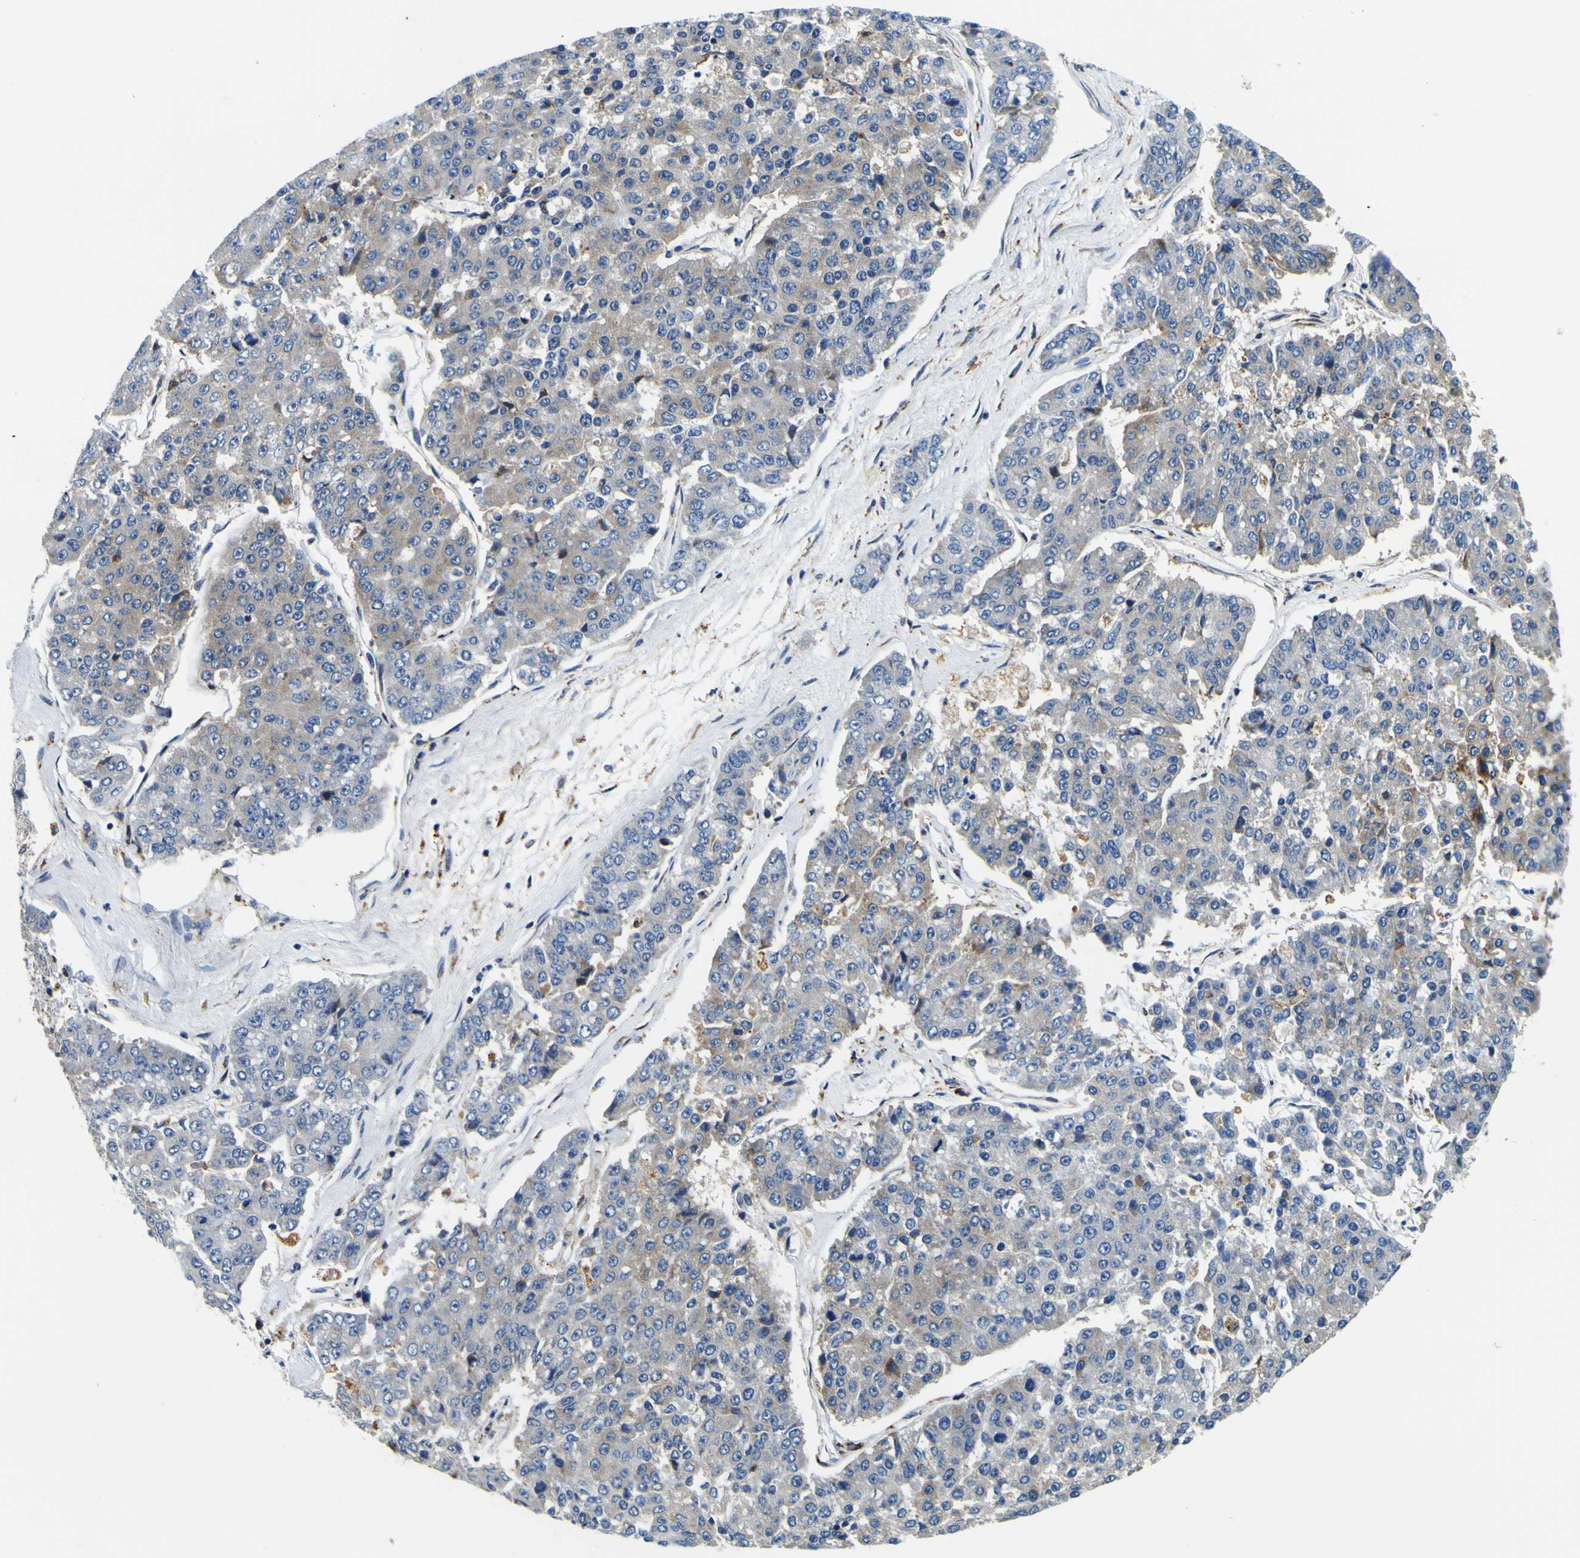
{"staining": {"intensity": "moderate", "quantity": "<25%", "location": "cytoplasmic/membranous"}, "tissue": "pancreatic cancer", "cell_type": "Tumor cells", "image_type": "cancer", "snomed": [{"axis": "morphology", "description": "Adenocarcinoma, NOS"}, {"axis": "topography", "description": "Pancreas"}], "caption": "A high-resolution micrograph shows IHC staining of pancreatic adenocarcinoma, which shows moderate cytoplasmic/membranous expression in approximately <25% of tumor cells.", "gene": "NLRP3", "patient": {"sex": "male", "age": 50}}